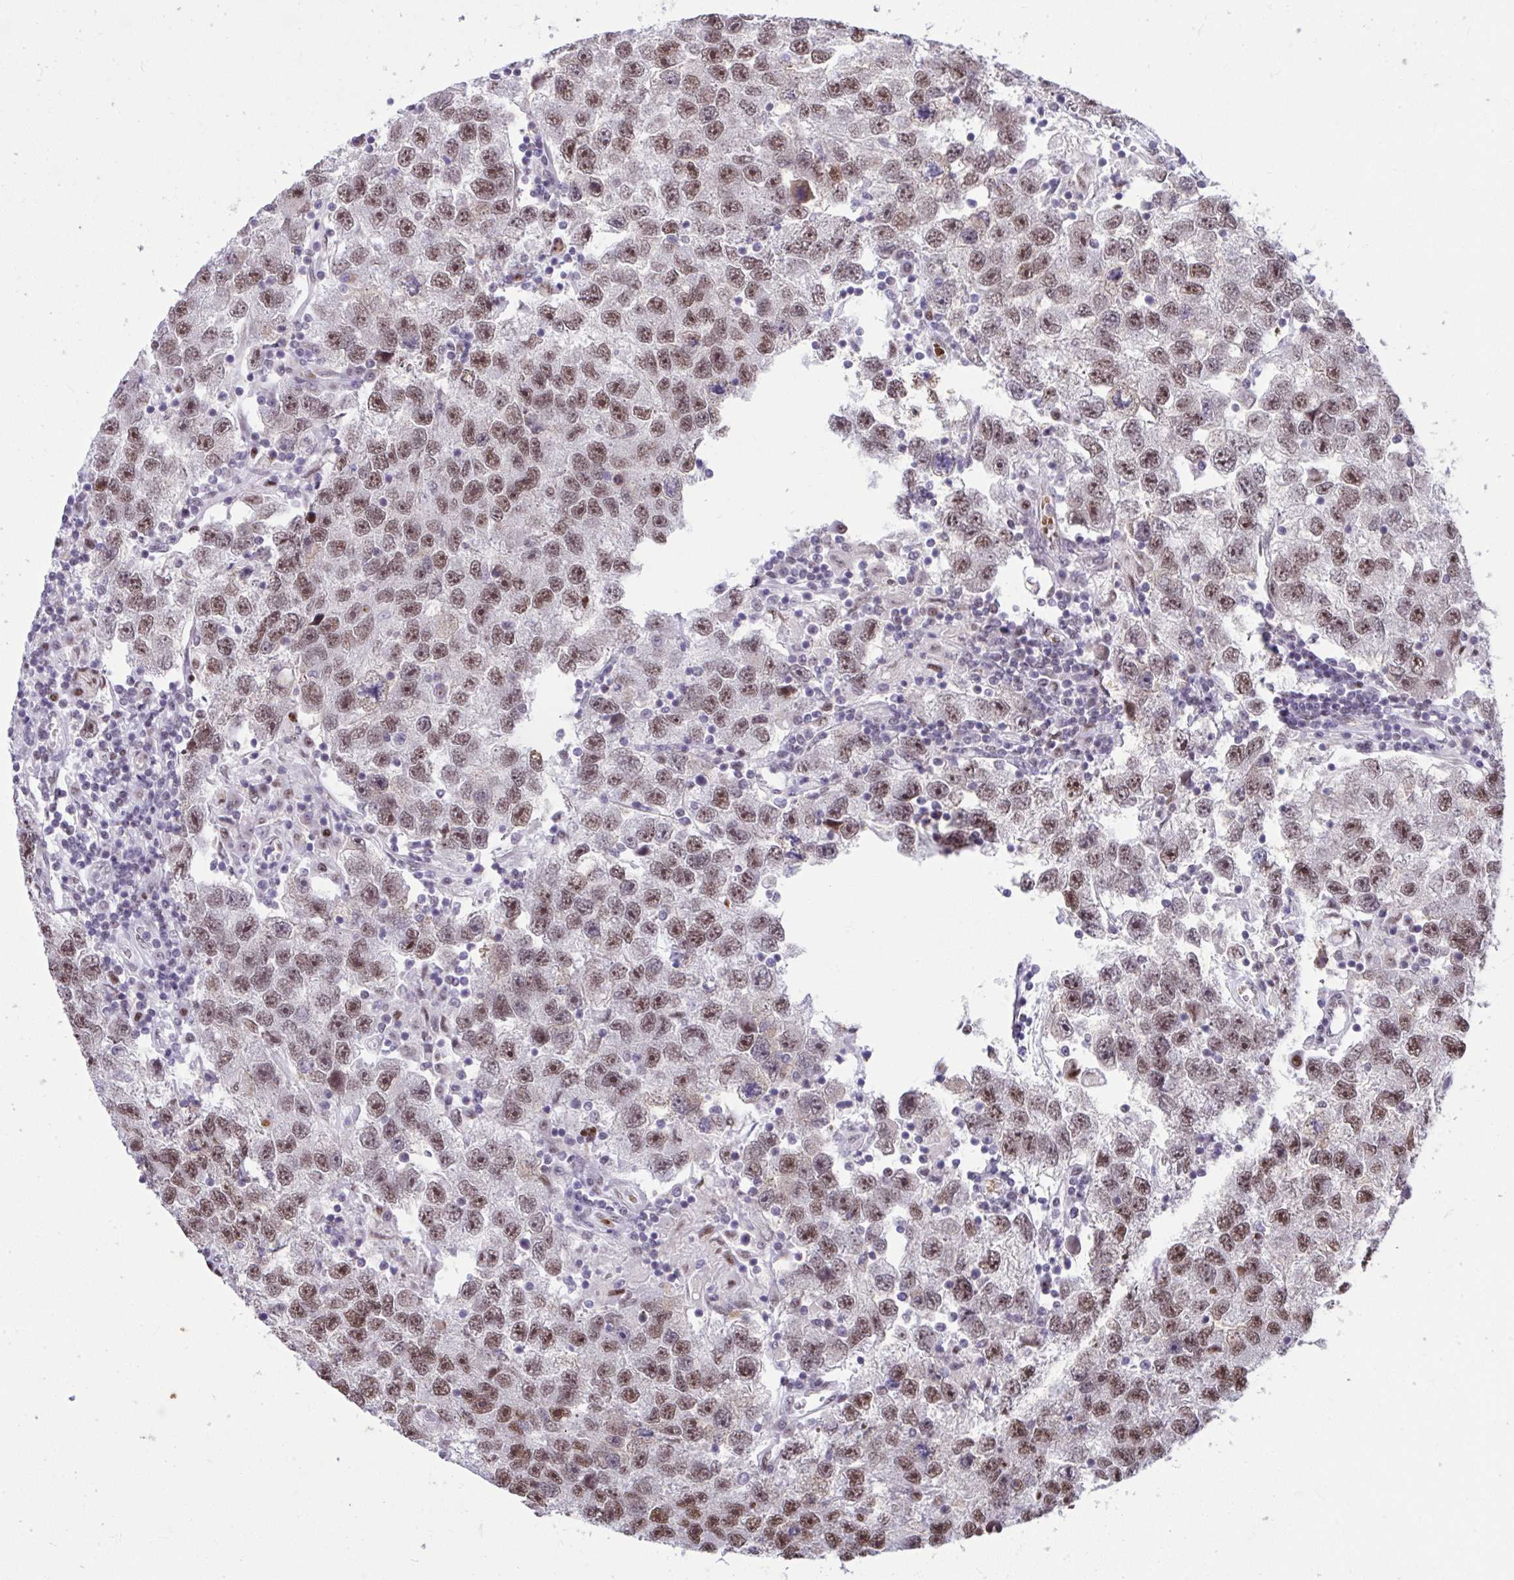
{"staining": {"intensity": "moderate", "quantity": ">75%", "location": "nuclear"}, "tissue": "testis cancer", "cell_type": "Tumor cells", "image_type": "cancer", "snomed": [{"axis": "morphology", "description": "Seminoma, NOS"}, {"axis": "topography", "description": "Testis"}], "caption": "A brown stain highlights moderate nuclear positivity of a protein in human testis seminoma tumor cells.", "gene": "SLC35C2", "patient": {"sex": "male", "age": 26}}